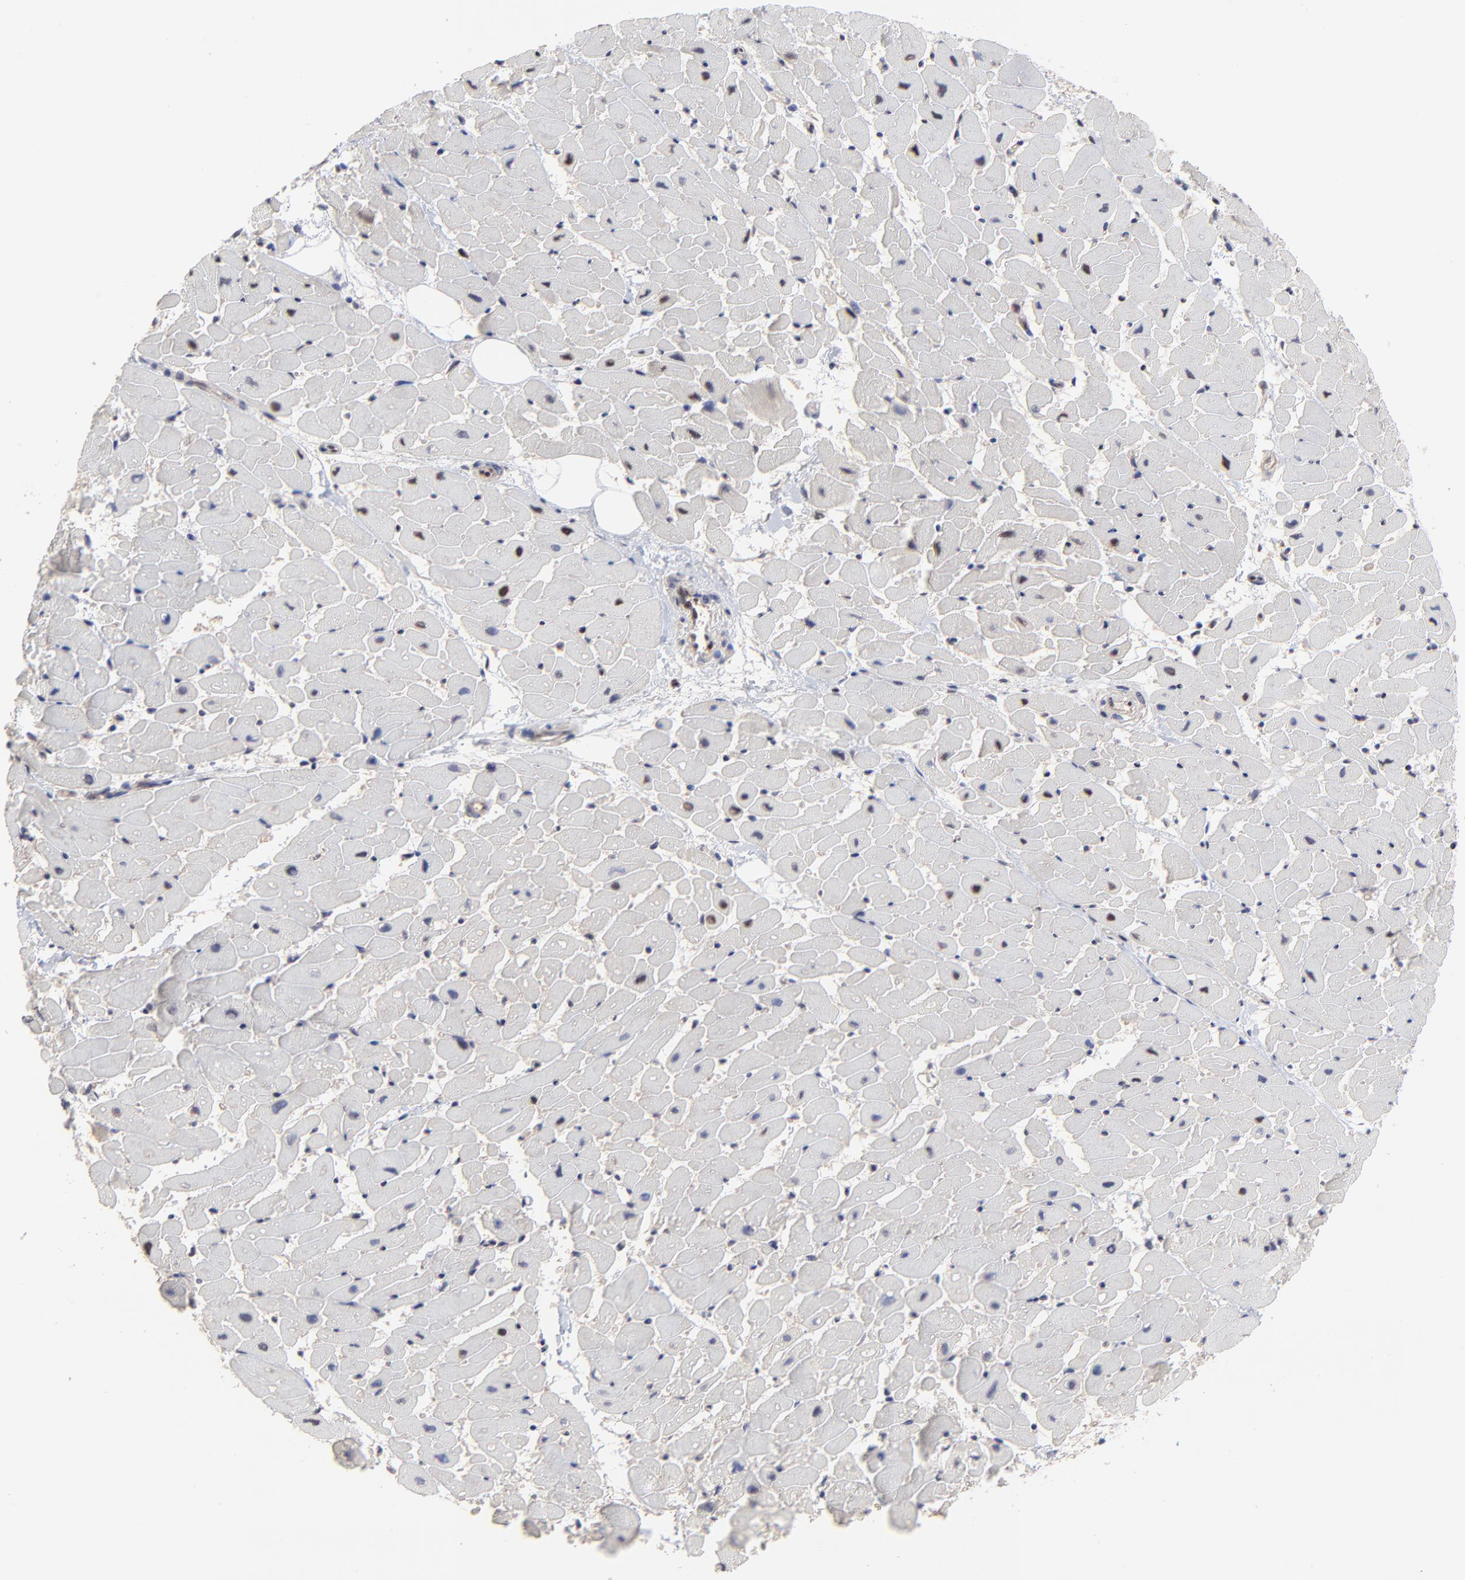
{"staining": {"intensity": "strong", "quantity": "25%-75%", "location": "nuclear"}, "tissue": "heart muscle", "cell_type": "Cardiomyocytes", "image_type": "normal", "snomed": [{"axis": "morphology", "description": "Normal tissue, NOS"}, {"axis": "topography", "description": "Heart"}], "caption": "Immunohistochemistry (IHC) staining of unremarkable heart muscle, which reveals high levels of strong nuclear positivity in about 25%-75% of cardiomyocytes indicating strong nuclear protein expression. The staining was performed using DAB (brown) for protein detection and nuclei were counterstained in hematoxylin (blue).", "gene": "DSN1", "patient": {"sex": "female", "age": 19}}